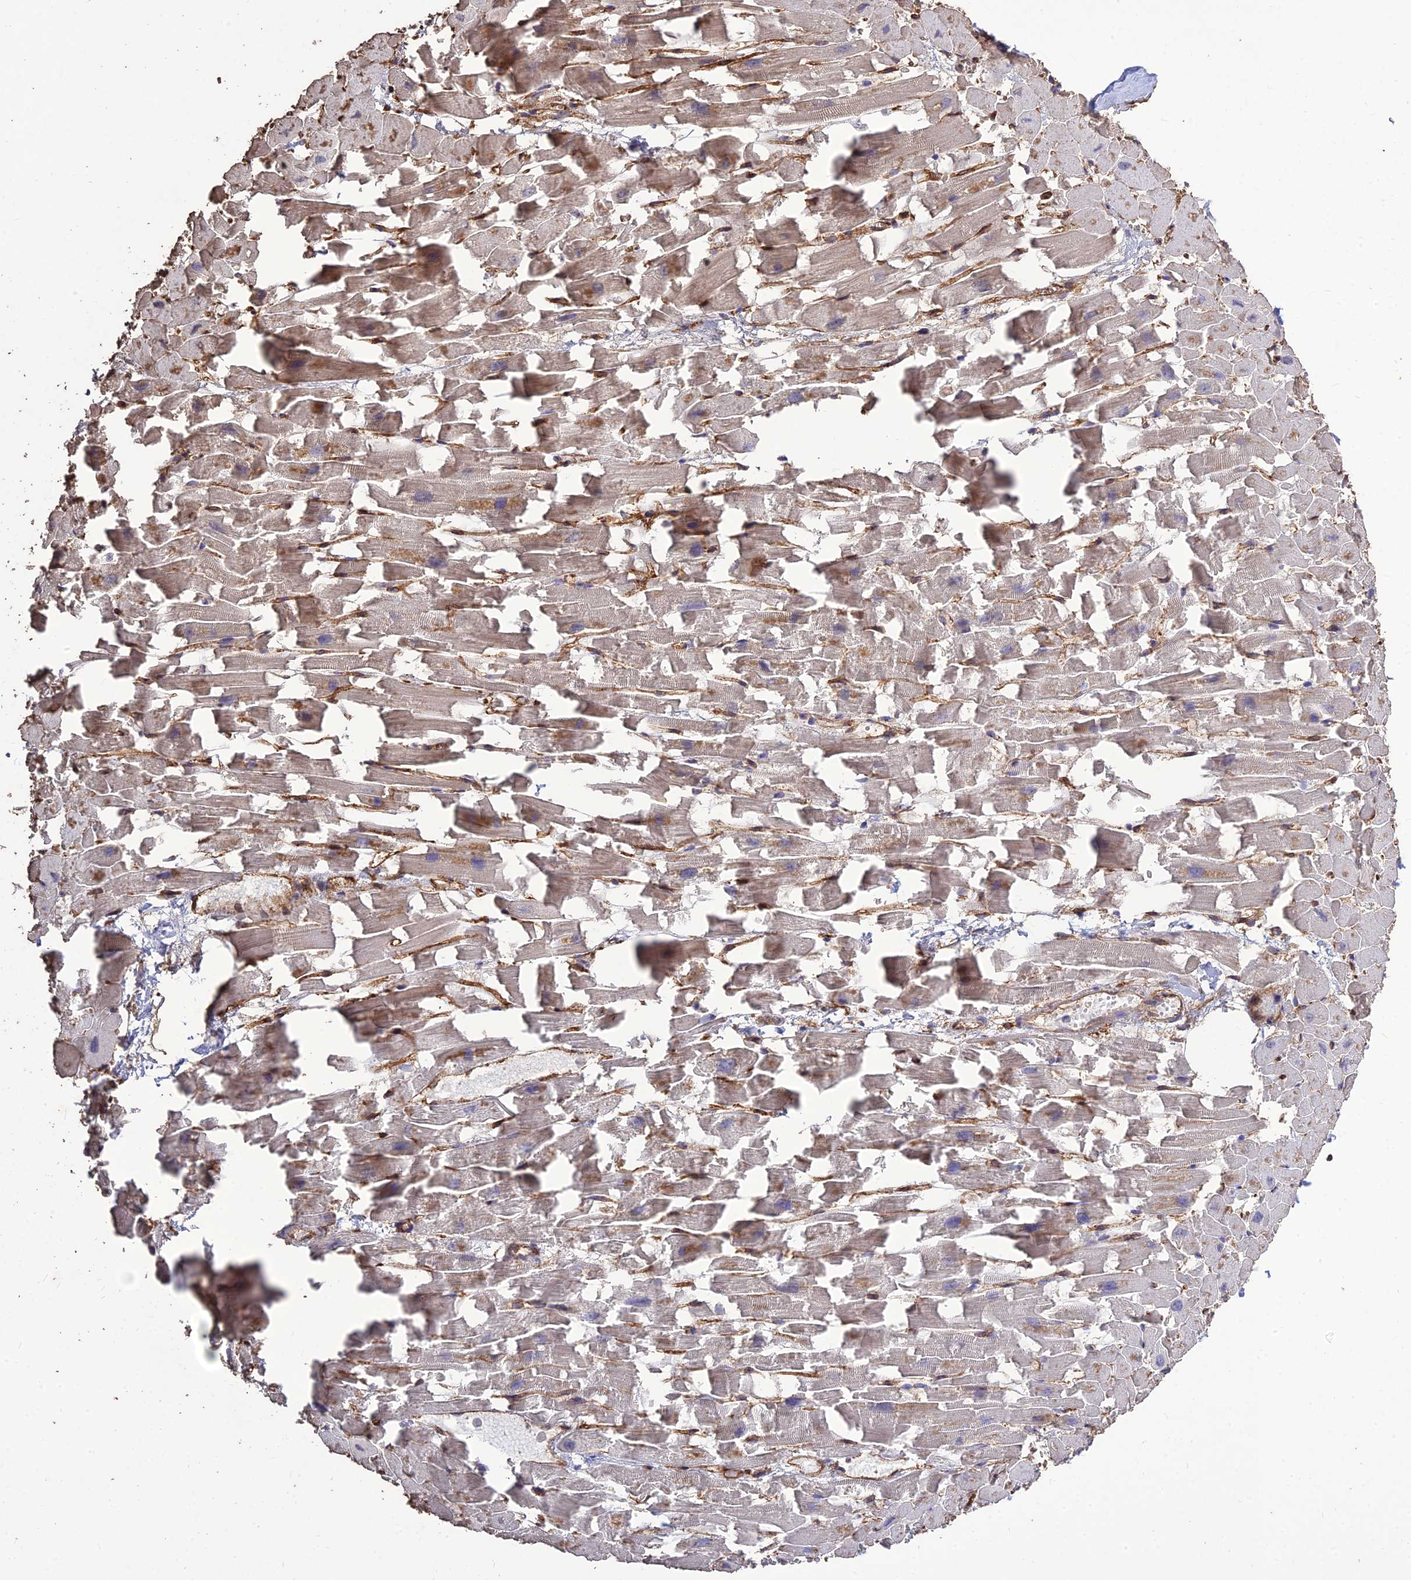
{"staining": {"intensity": "weak", "quantity": "25%-75%", "location": "cytoplasmic/membranous"}, "tissue": "heart muscle", "cell_type": "Cardiomyocytes", "image_type": "normal", "snomed": [{"axis": "morphology", "description": "Normal tissue, NOS"}, {"axis": "topography", "description": "Heart"}], "caption": "Protein staining of normal heart muscle reveals weak cytoplasmic/membranous expression in about 25%-75% of cardiomyocytes.", "gene": "CRTAP", "patient": {"sex": "female", "age": 64}}